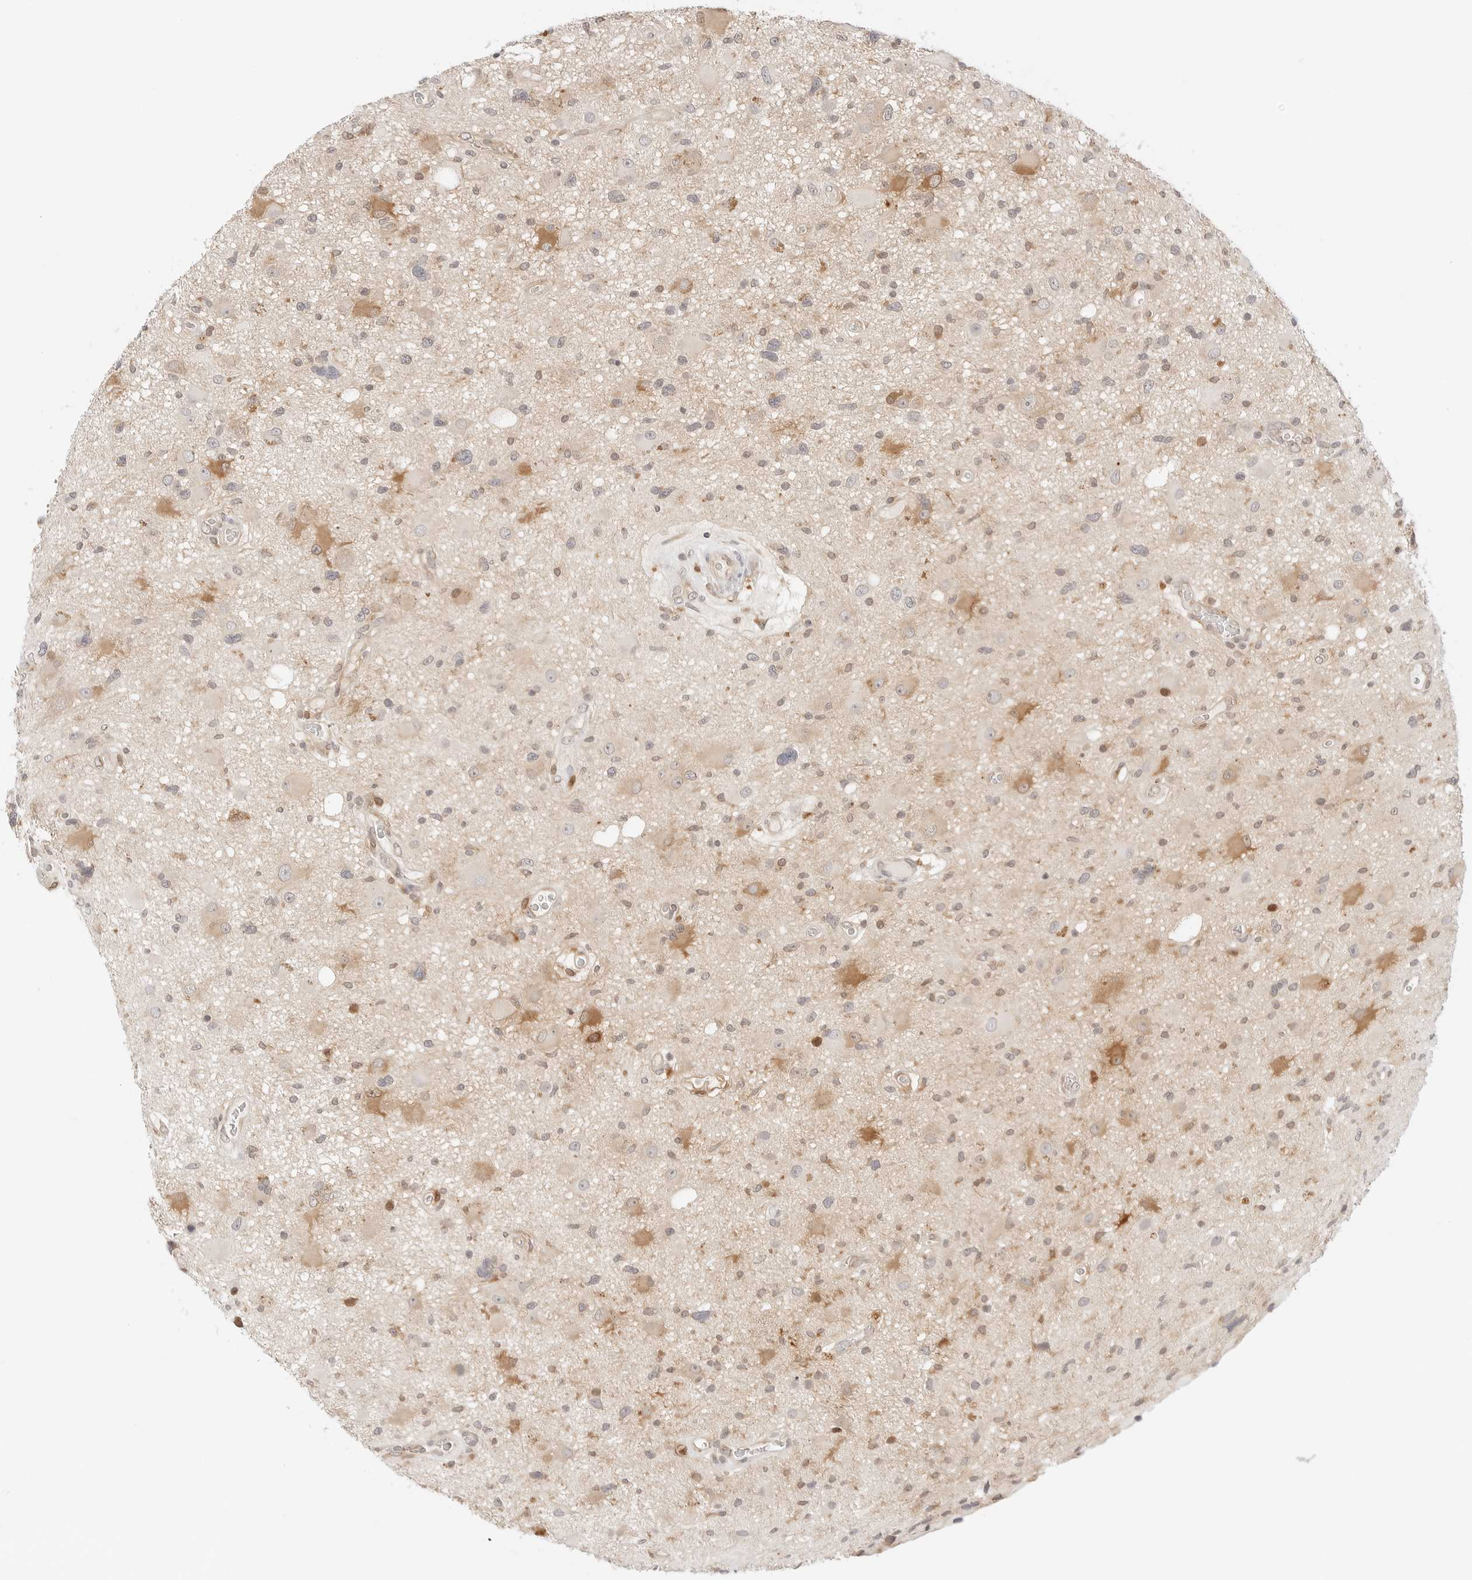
{"staining": {"intensity": "weak", "quantity": "<25%", "location": "cytoplasmic/membranous"}, "tissue": "glioma", "cell_type": "Tumor cells", "image_type": "cancer", "snomed": [{"axis": "morphology", "description": "Glioma, malignant, High grade"}, {"axis": "topography", "description": "Brain"}], "caption": "Immunohistochemistry of glioma exhibits no positivity in tumor cells. The staining is performed using DAB brown chromogen with nuclei counter-stained in using hematoxylin.", "gene": "ERO1B", "patient": {"sex": "male", "age": 33}}